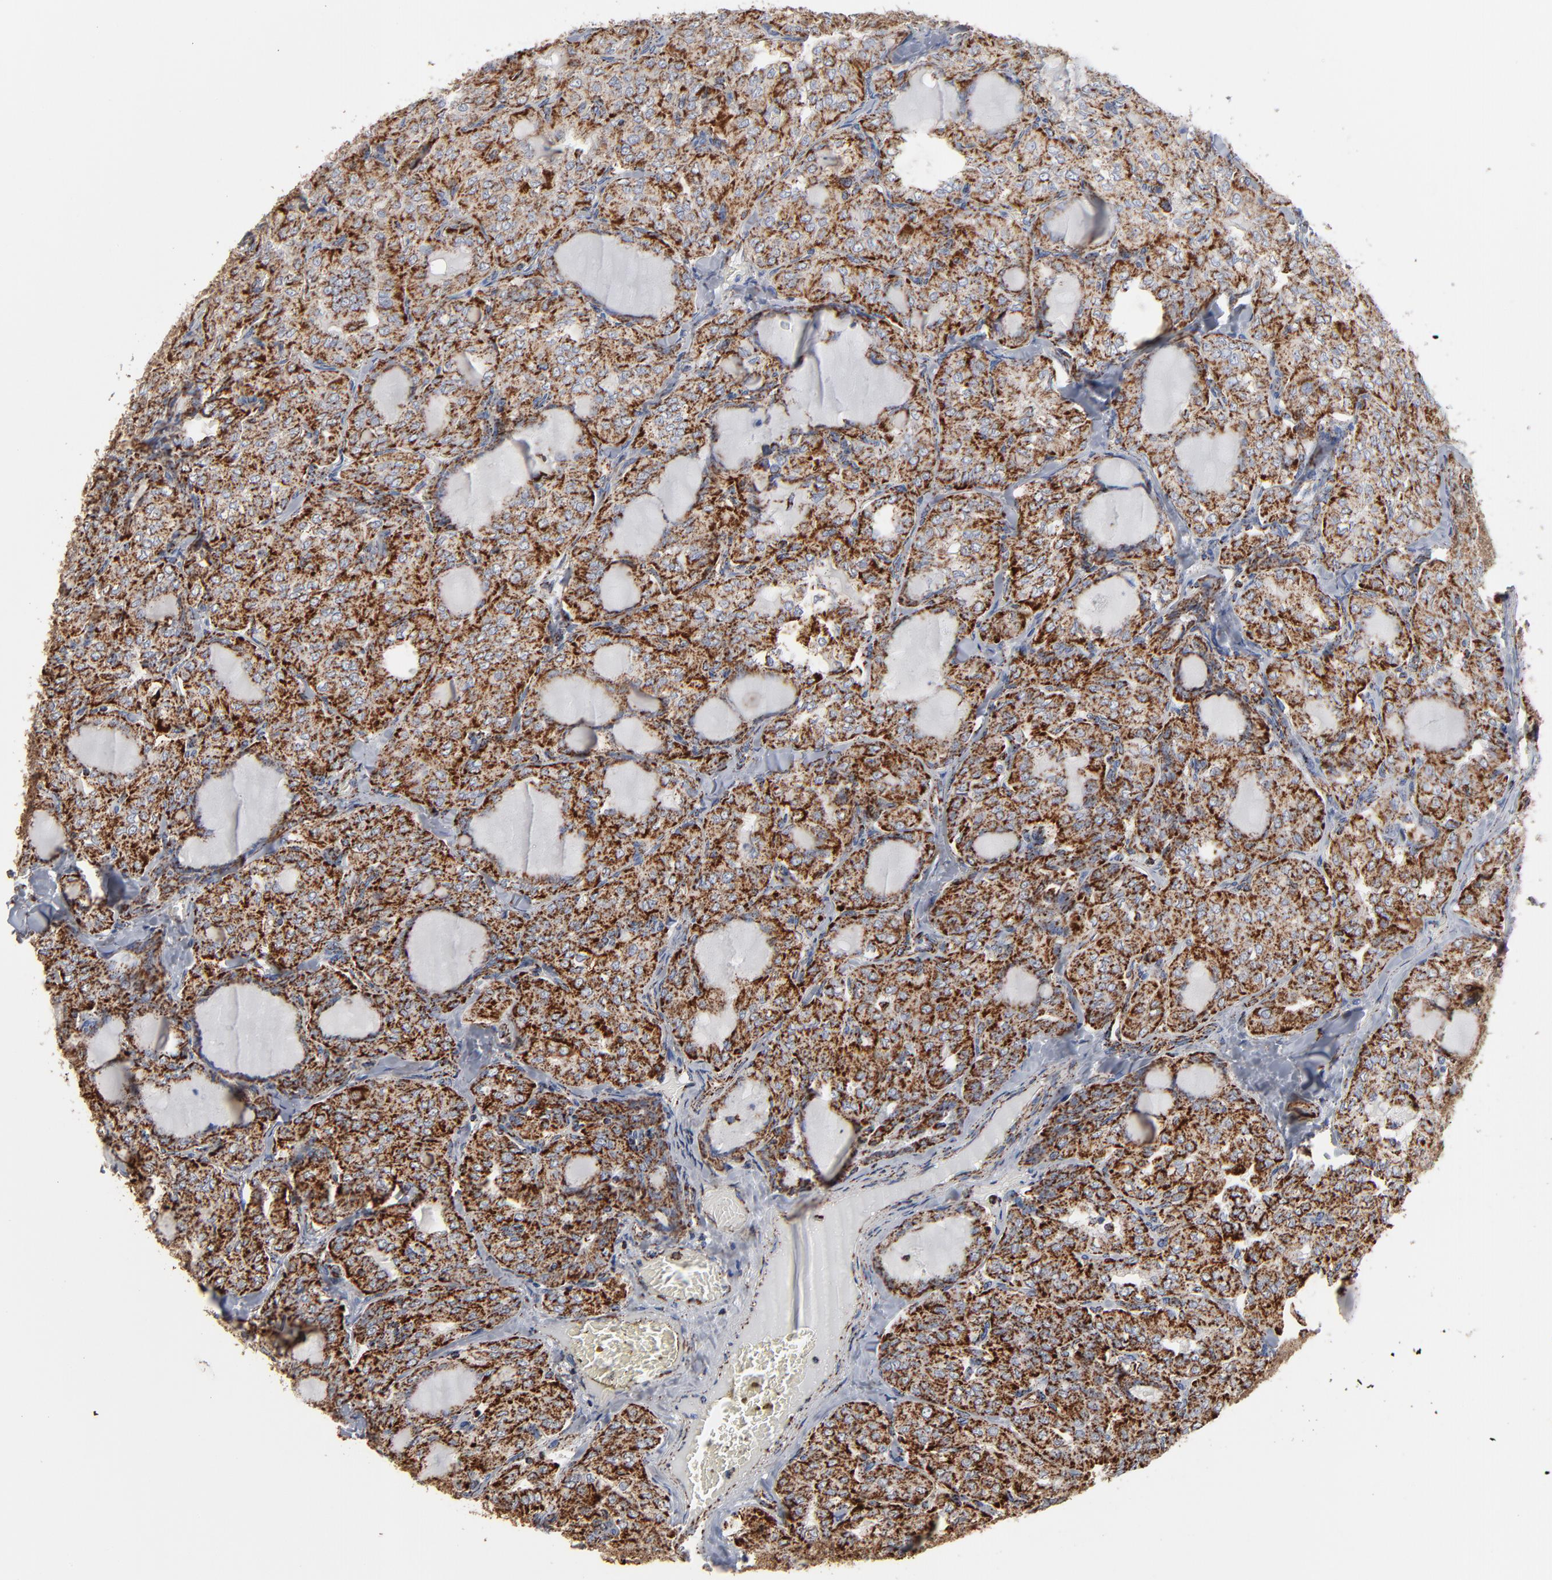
{"staining": {"intensity": "strong", "quantity": ">75%", "location": "cytoplasmic/membranous"}, "tissue": "thyroid cancer", "cell_type": "Tumor cells", "image_type": "cancer", "snomed": [{"axis": "morphology", "description": "Papillary adenocarcinoma, NOS"}, {"axis": "topography", "description": "Thyroid gland"}], "caption": "Thyroid cancer tissue demonstrates strong cytoplasmic/membranous staining in approximately >75% of tumor cells (DAB (3,3'-diaminobenzidine) IHC, brown staining for protein, blue staining for nuclei).", "gene": "UQCRC1", "patient": {"sex": "male", "age": 20}}